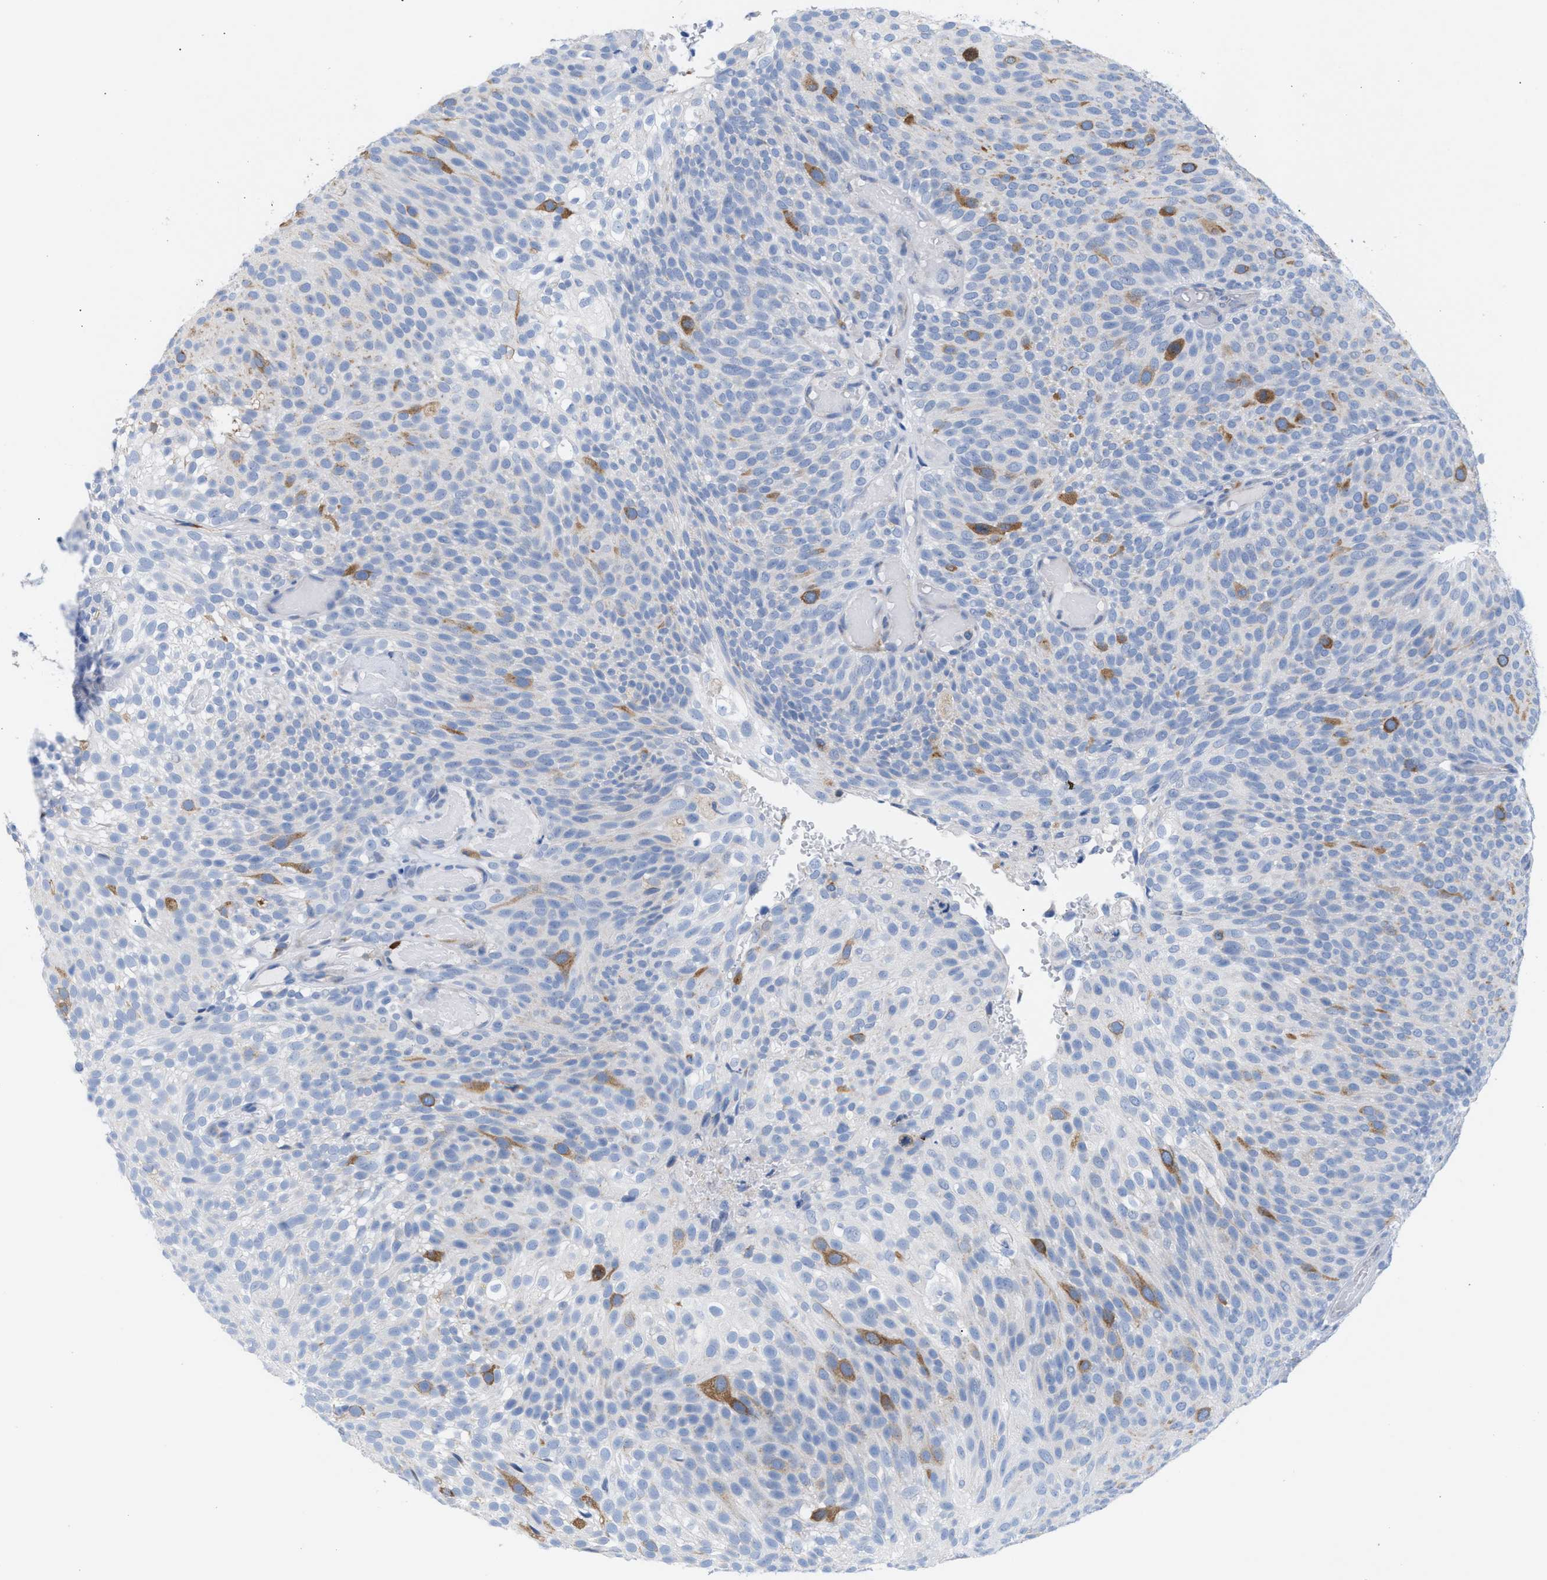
{"staining": {"intensity": "moderate", "quantity": "<25%", "location": "cytoplasmic/membranous"}, "tissue": "urothelial cancer", "cell_type": "Tumor cells", "image_type": "cancer", "snomed": [{"axis": "morphology", "description": "Urothelial carcinoma, Low grade"}, {"axis": "topography", "description": "Urinary bladder"}], "caption": "An IHC photomicrograph of neoplastic tissue is shown. Protein staining in brown shows moderate cytoplasmic/membranous positivity in urothelial carcinoma (low-grade) within tumor cells.", "gene": "TACC3", "patient": {"sex": "male", "age": 78}}